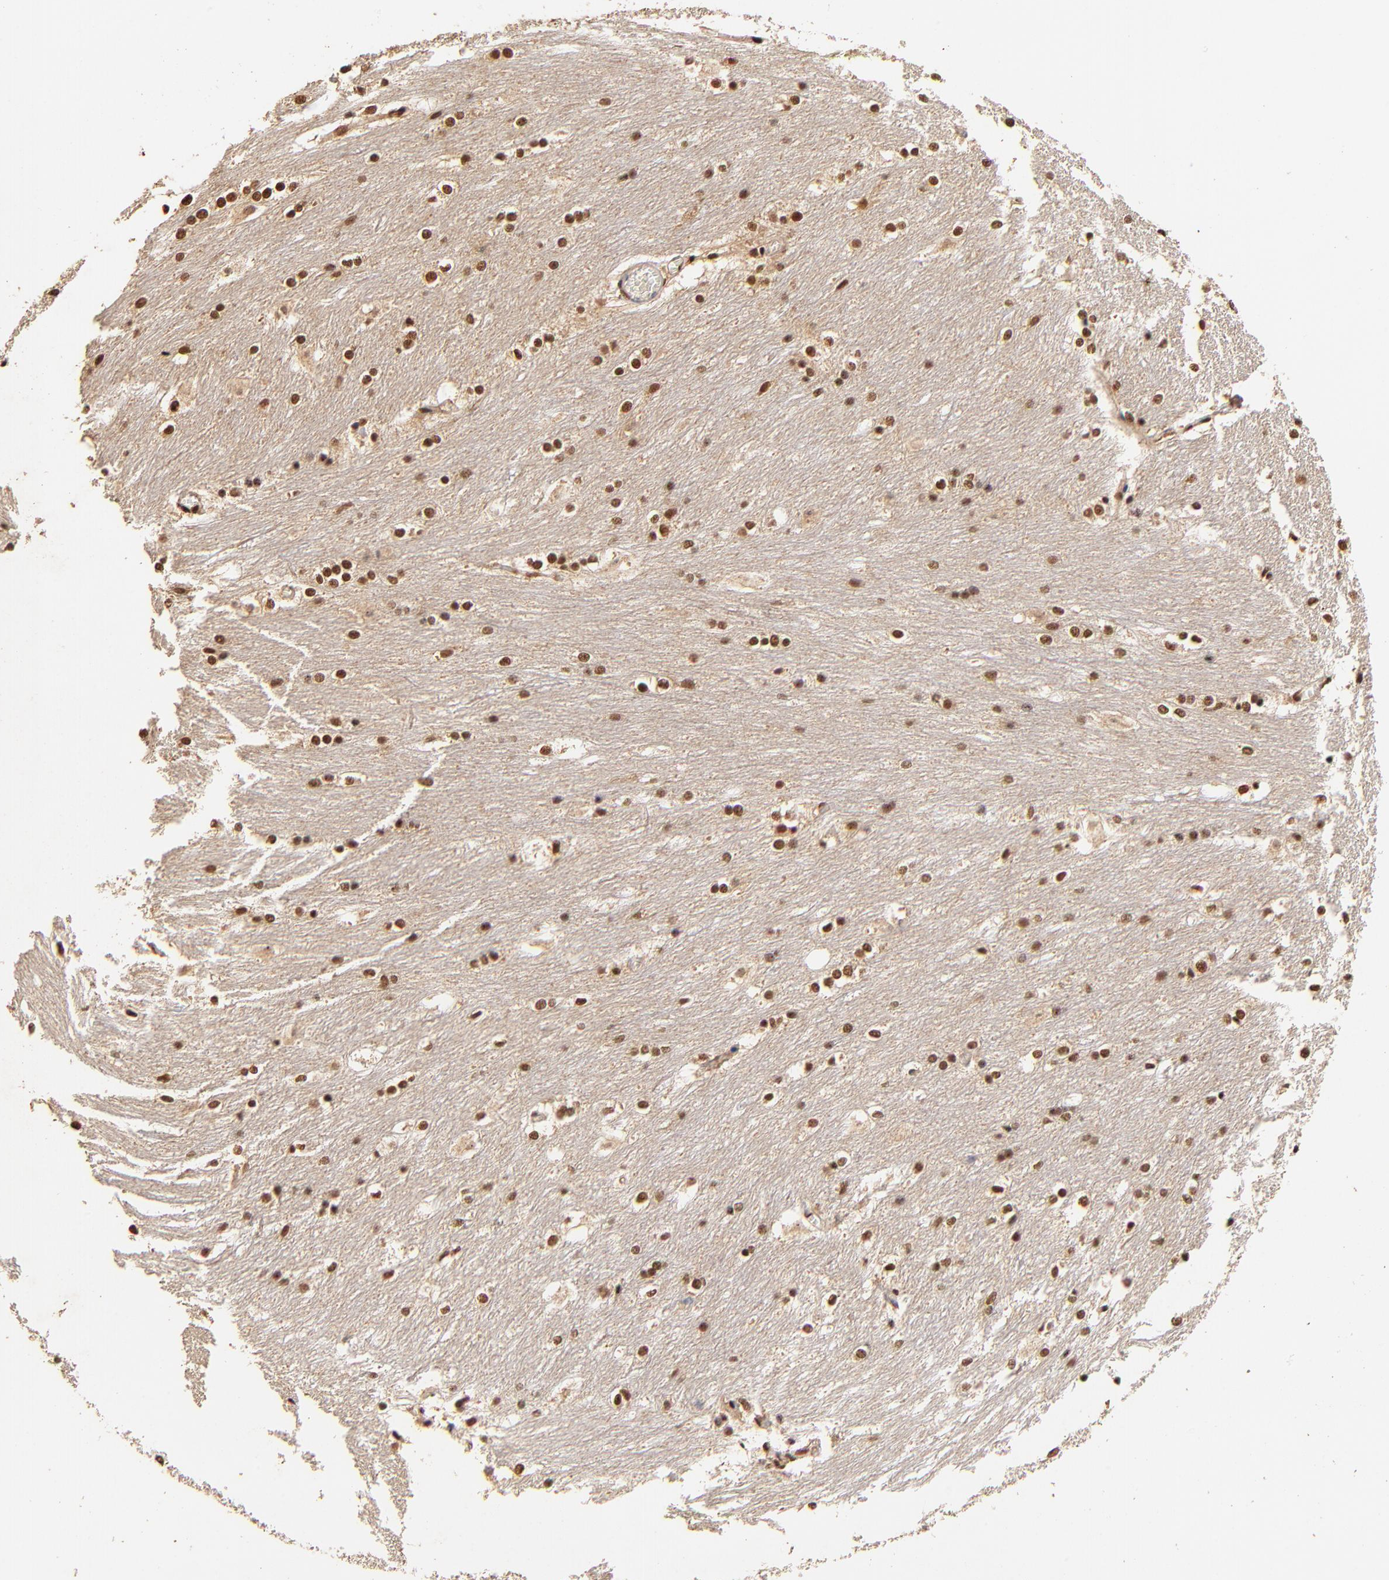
{"staining": {"intensity": "strong", "quantity": "25%-75%", "location": "nuclear"}, "tissue": "caudate", "cell_type": "Glial cells", "image_type": "normal", "snomed": [{"axis": "morphology", "description": "Normal tissue, NOS"}, {"axis": "topography", "description": "Lateral ventricle wall"}], "caption": "Immunohistochemical staining of benign caudate displays strong nuclear protein expression in about 25%-75% of glial cells. (Brightfield microscopy of DAB IHC at high magnification).", "gene": "MED12", "patient": {"sex": "female", "age": 19}}